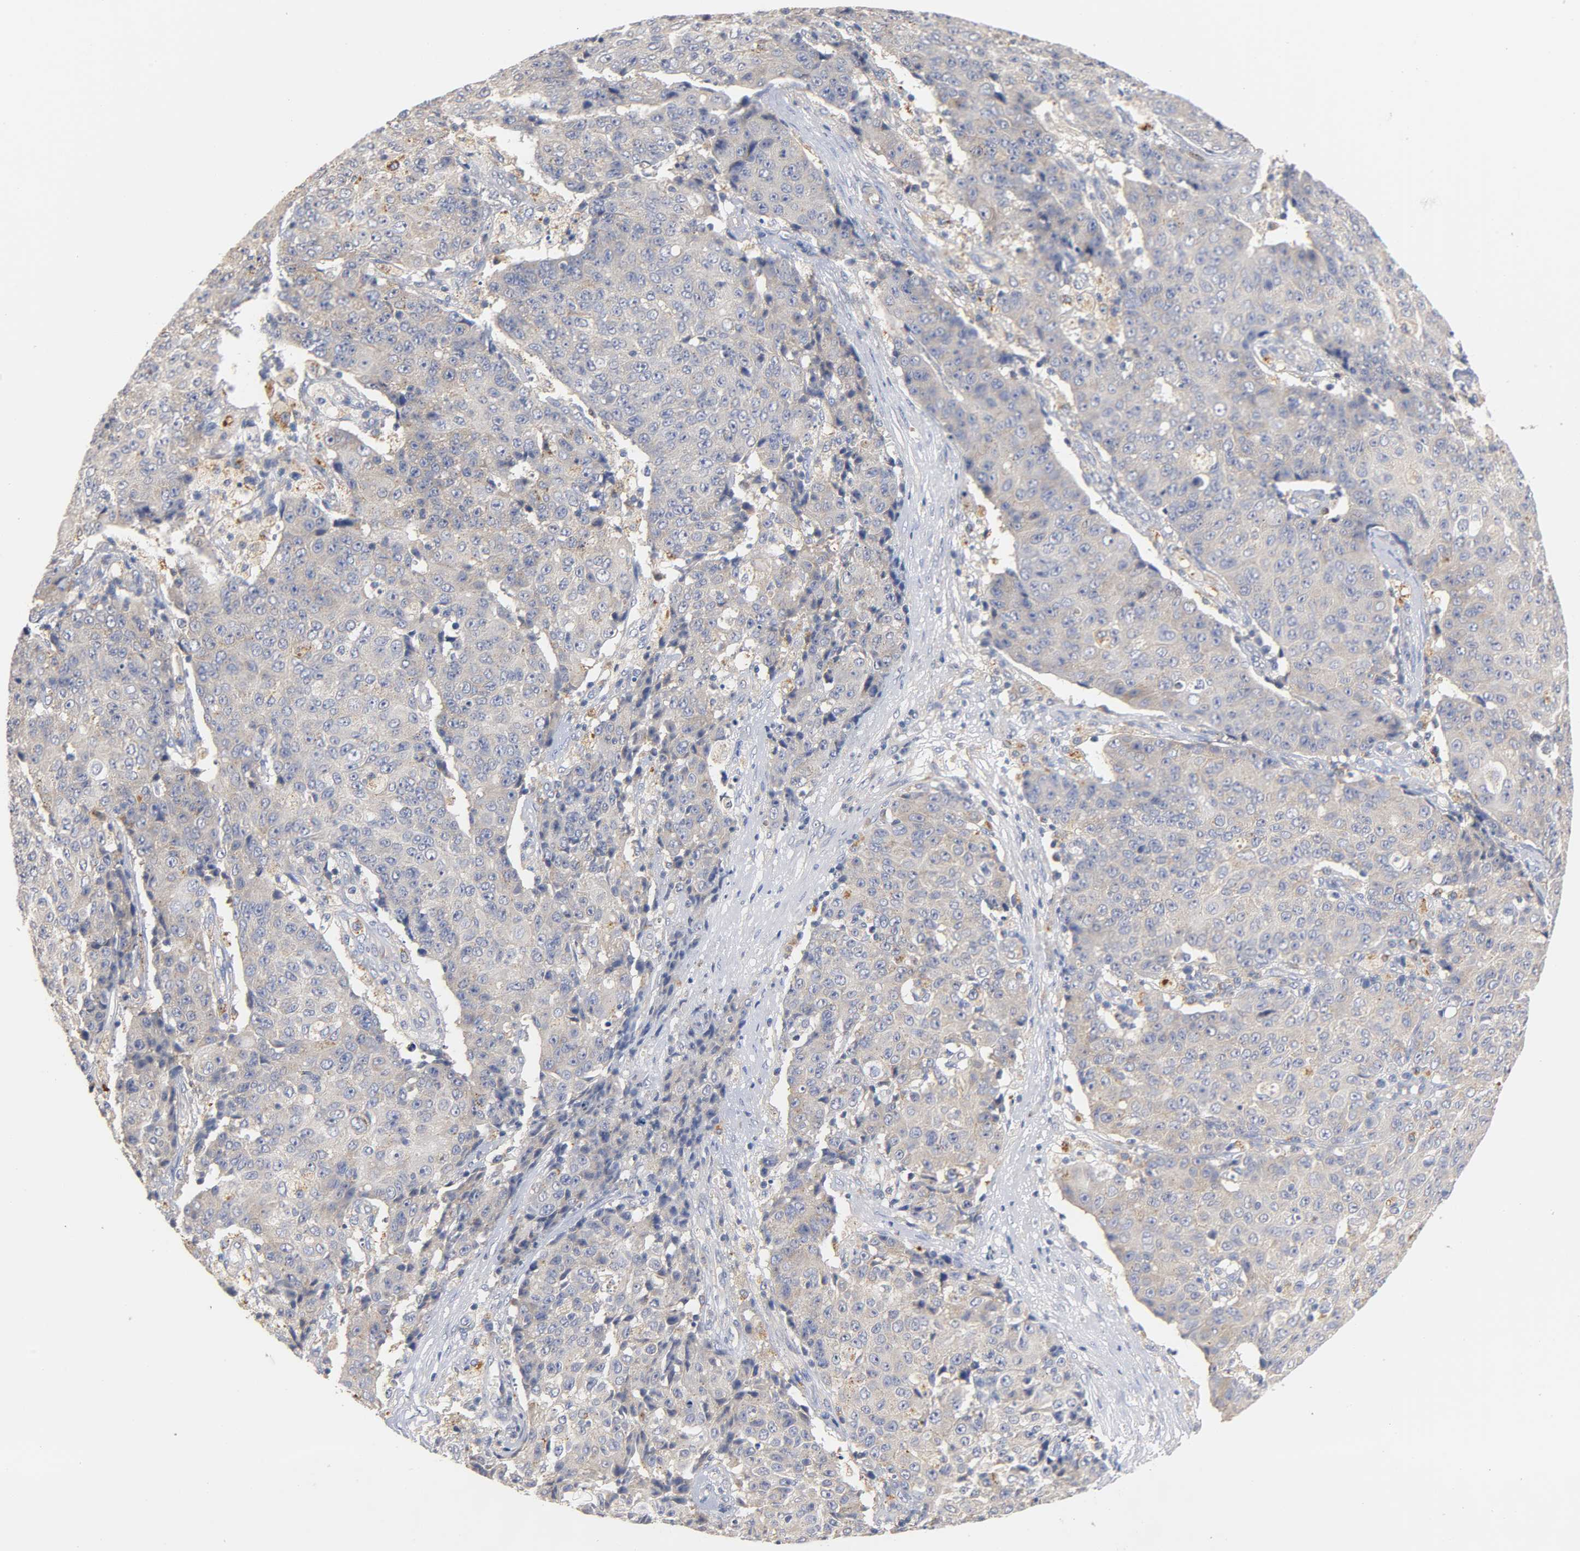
{"staining": {"intensity": "weak", "quantity": "25%-75%", "location": "cytoplasmic/membranous"}, "tissue": "ovarian cancer", "cell_type": "Tumor cells", "image_type": "cancer", "snomed": [{"axis": "morphology", "description": "Carcinoma, endometroid"}, {"axis": "topography", "description": "Ovary"}], "caption": "Immunohistochemical staining of ovarian cancer (endometroid carcinoma) shows low levels of weak cytoplasmic/membranous expression in about 25%-75% of tumor cells.", "gene": "SEMA5A", "patient": {"sex": "female", "age": 42}}